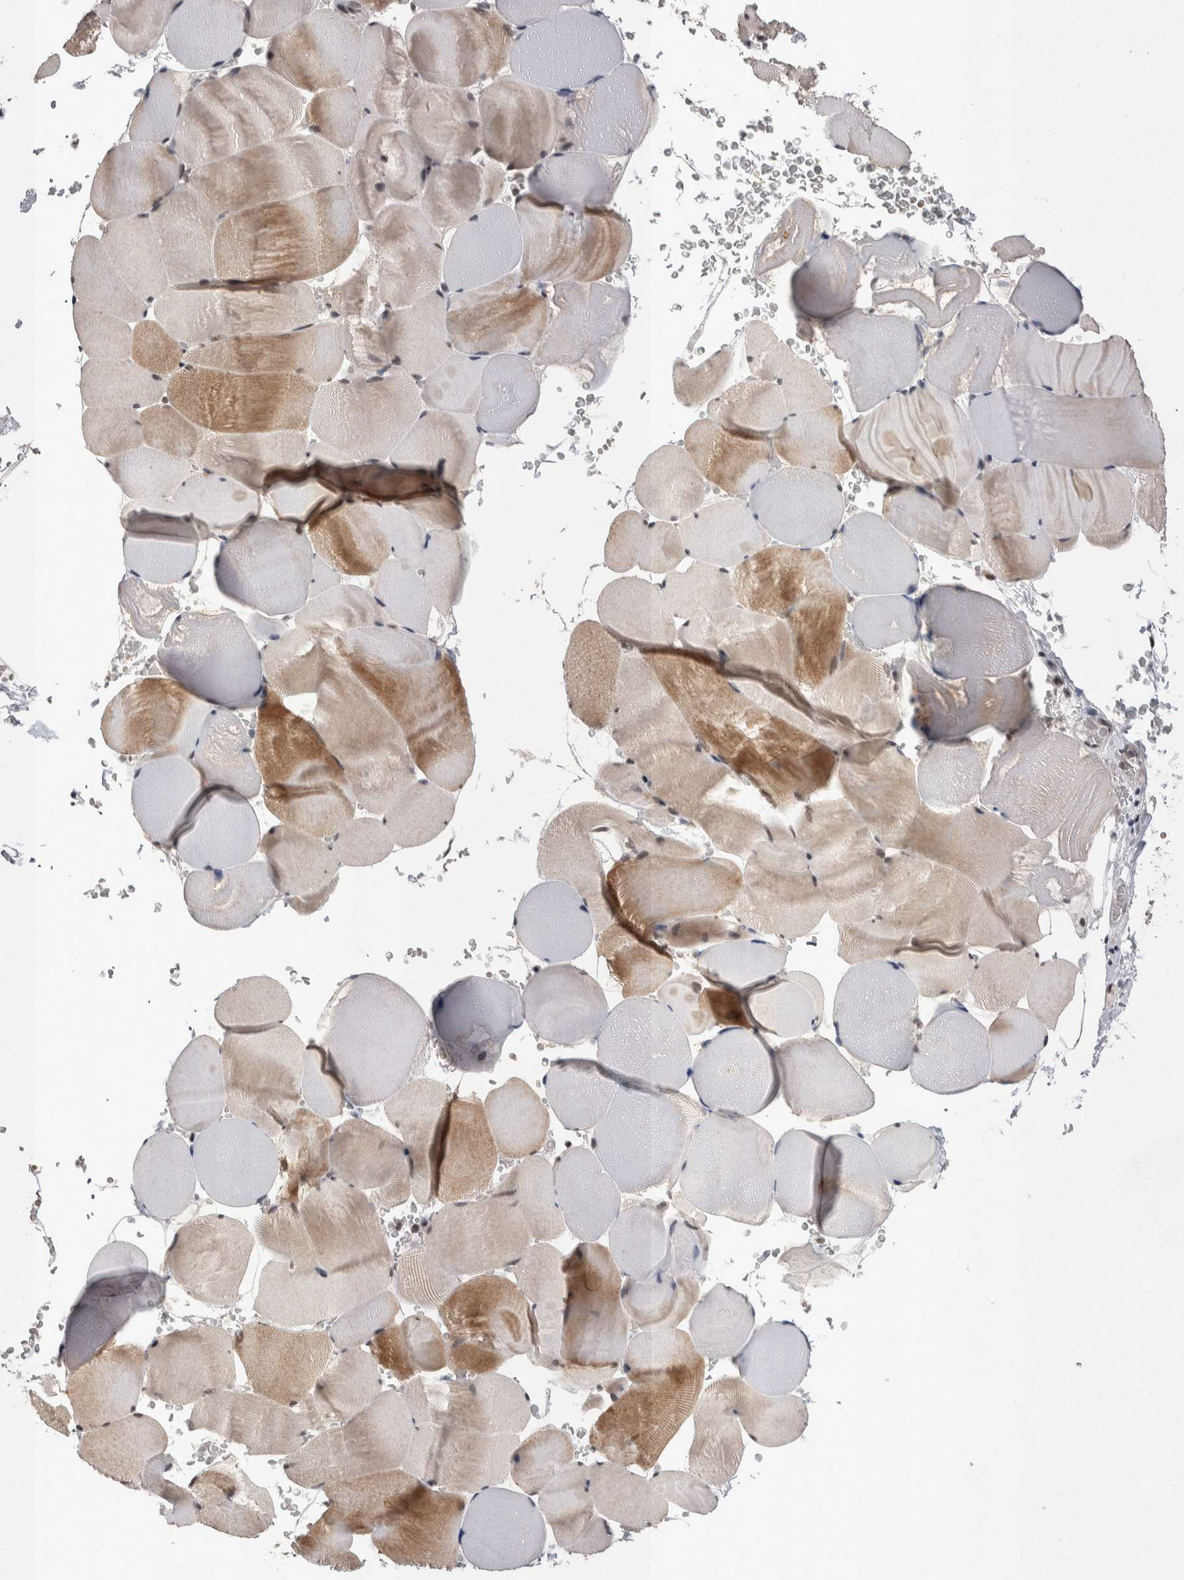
{"staining": {"intensity": "moderate", "quantity": ">75%", "location": "cytoplasmic/membranous,nuclear"}, "tissue": "skeletal muscle", "cell_type": "Myocytes", "image_type": "normal", "snomed": [{"axis": "morphology", "description": "Normal tissue, NOS"}, {"axis": "topography", "description": "Skeletal muscle"}], "caption": "The histopathology image shows immunohistochemical staining of benign skeletal muscle. There is moderate cytoplasmic/membranous,nuclear expression is identified in about >75% of myocytes. Immunohistochemistry stains the protein of interest in brown and the nuclei are stained blue.", "gene": "DMTF1", "patient": {"sex": "male", "age": 62}}